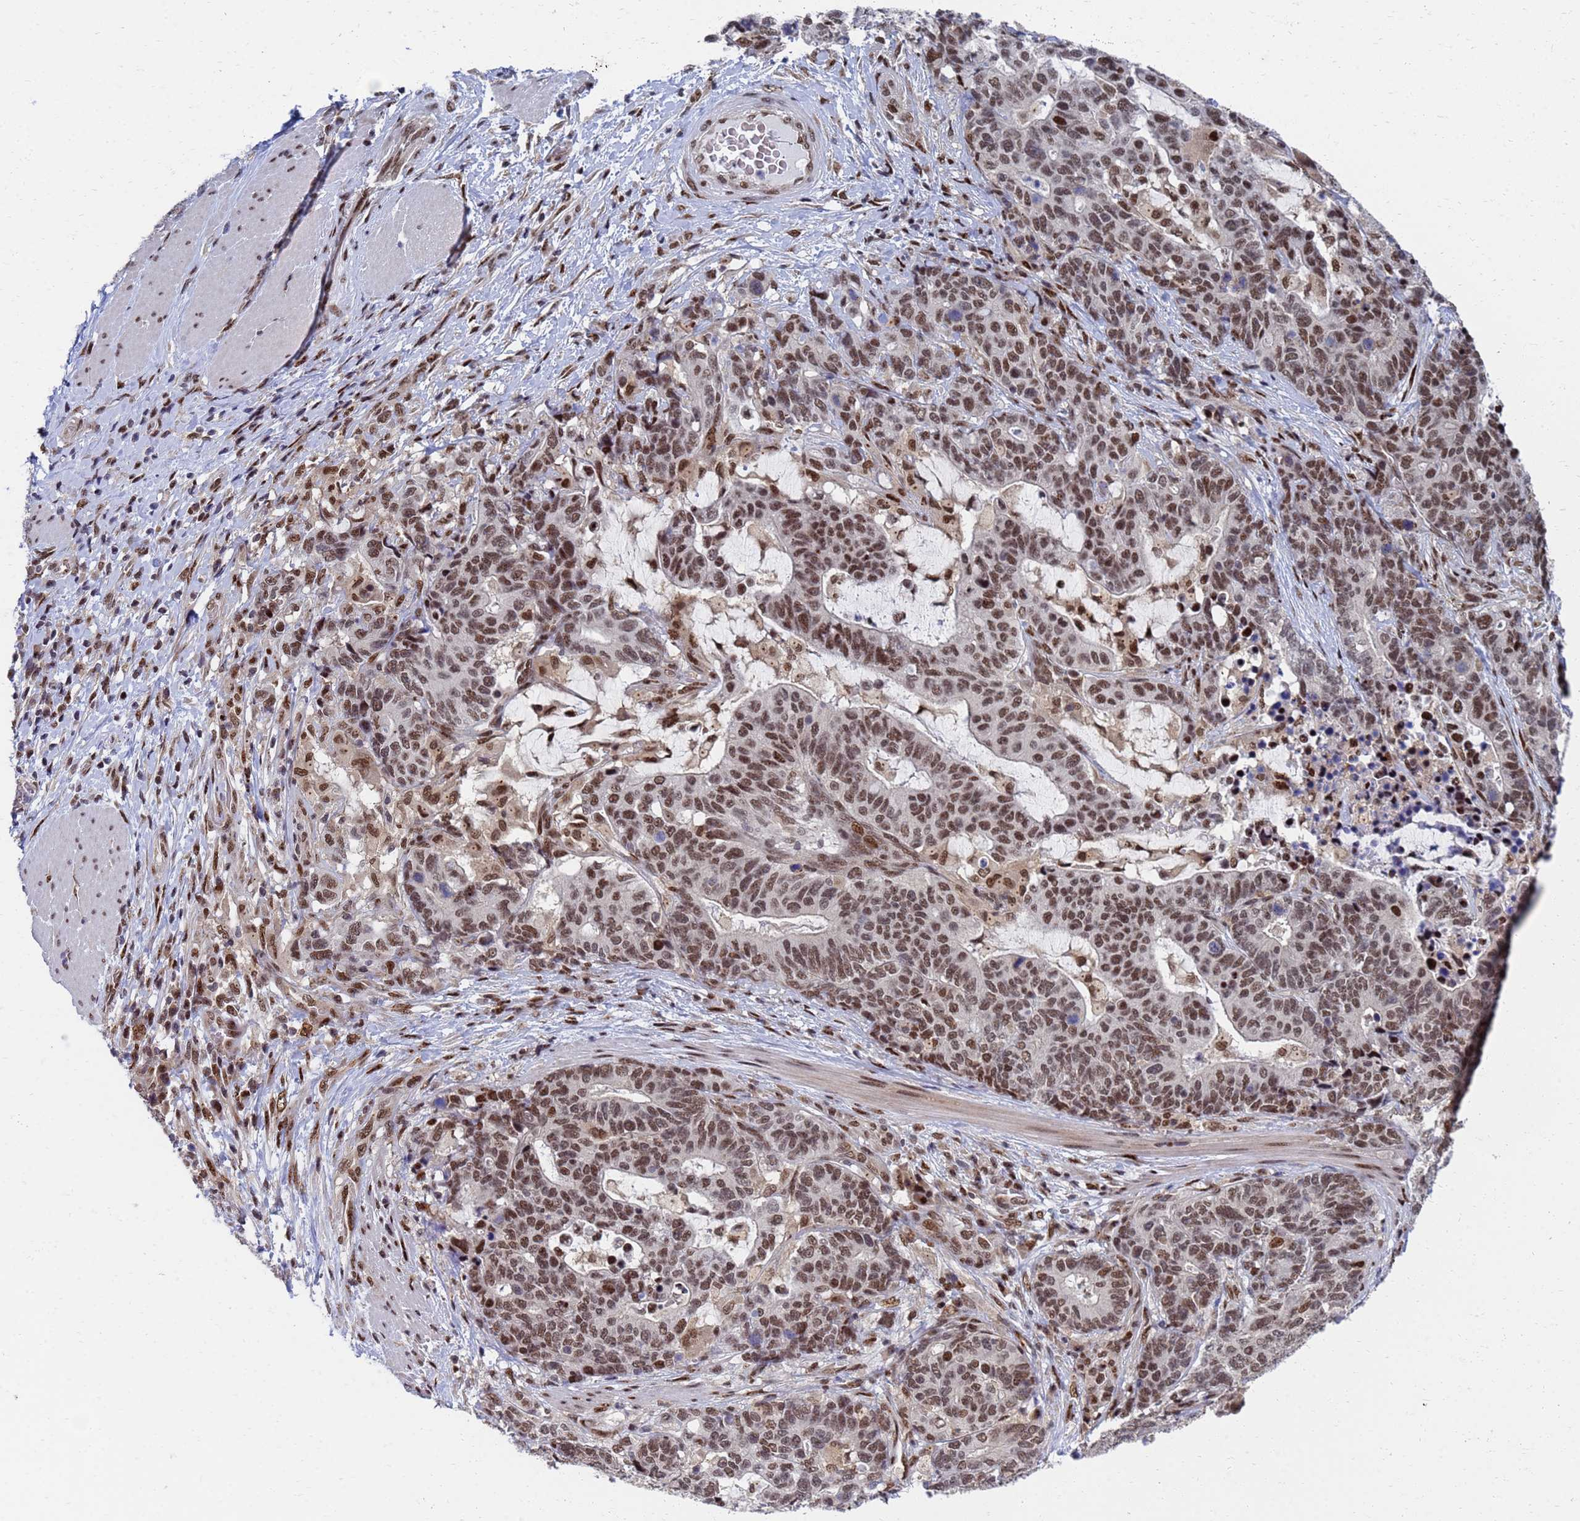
{"staining": {"intensity": "moderate", "quantity": ">75%", "location": "nuclear"}, "tissue": "stomach cancer", "cell_type": "Tumor cells", "image_type": "cancer", "snomed": [{"axis": "morphology", "description": "Normal tissue, NOS"}, {"axis": "morphology", "description": "Adenocarcinoma, NOS"}, {"axis": "topography", "description": "Stomach"}], "caption": "The image demonstrates immunohistochemical staining of stomach cancer (adenocarcinoma). There is moderate nuclear expression is seen in about >75% of tumor cells.", "gene": "AP5Z1", "patient": {"sex": "female", "age": 64}}